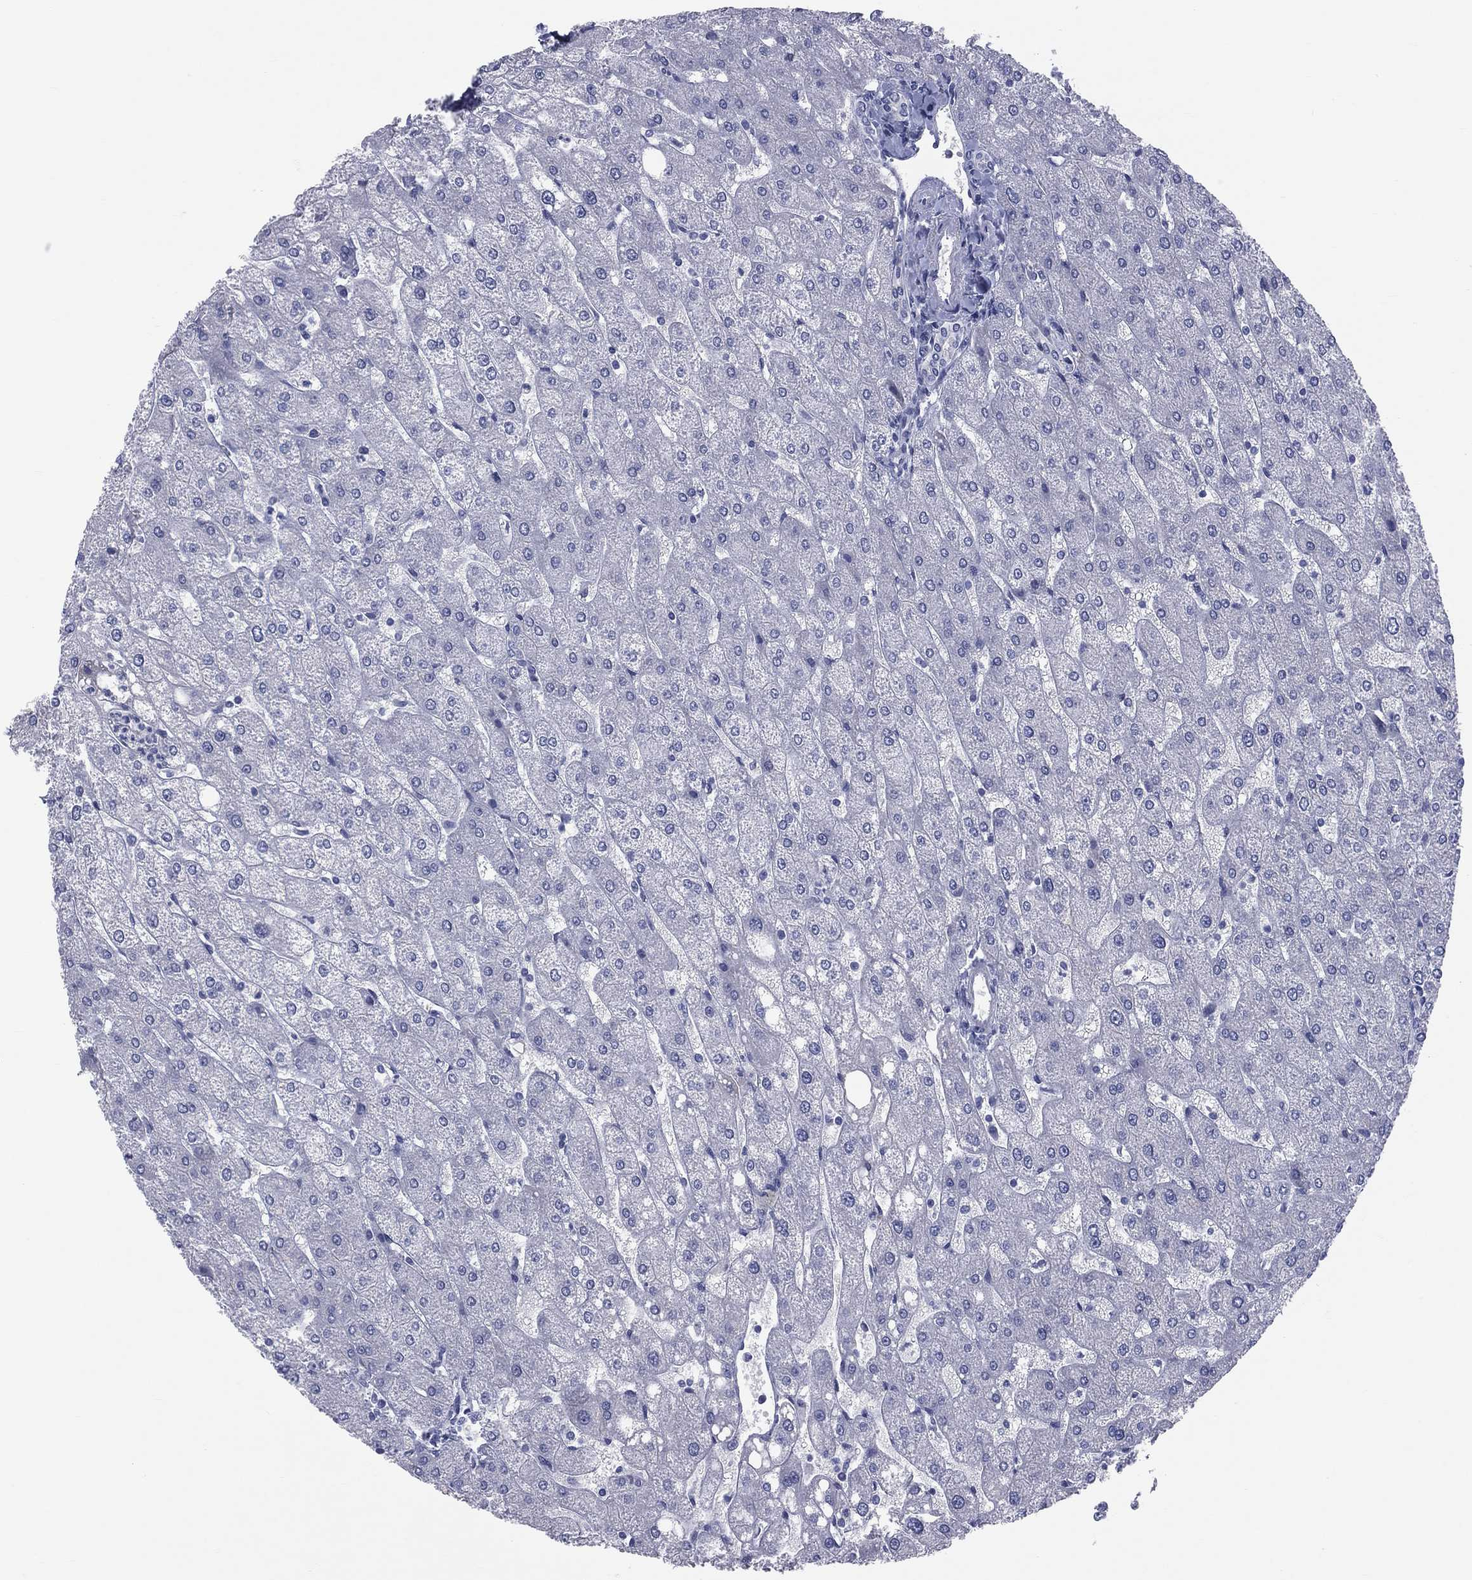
{"staining": {"intensity": "negative", "quantity": "none", "location": "none"}, "tissue": "liver", "cell_type": "Cholangiocytes", "image_type": "normal", "snomed": [{"axis": "morphology", "description": "Normal tissue, NOS"}, {"axis": "topography", "description": "Liver"}], "caption": "High power microscopy micrograph of an immunohistochemistry image of benign liver, revealing no significant expression in cholangiocytes. (IHC, brightfield microscopy, high magnification).", "gene": "MLN", "patient": {"sex": "male", "age": 67}}